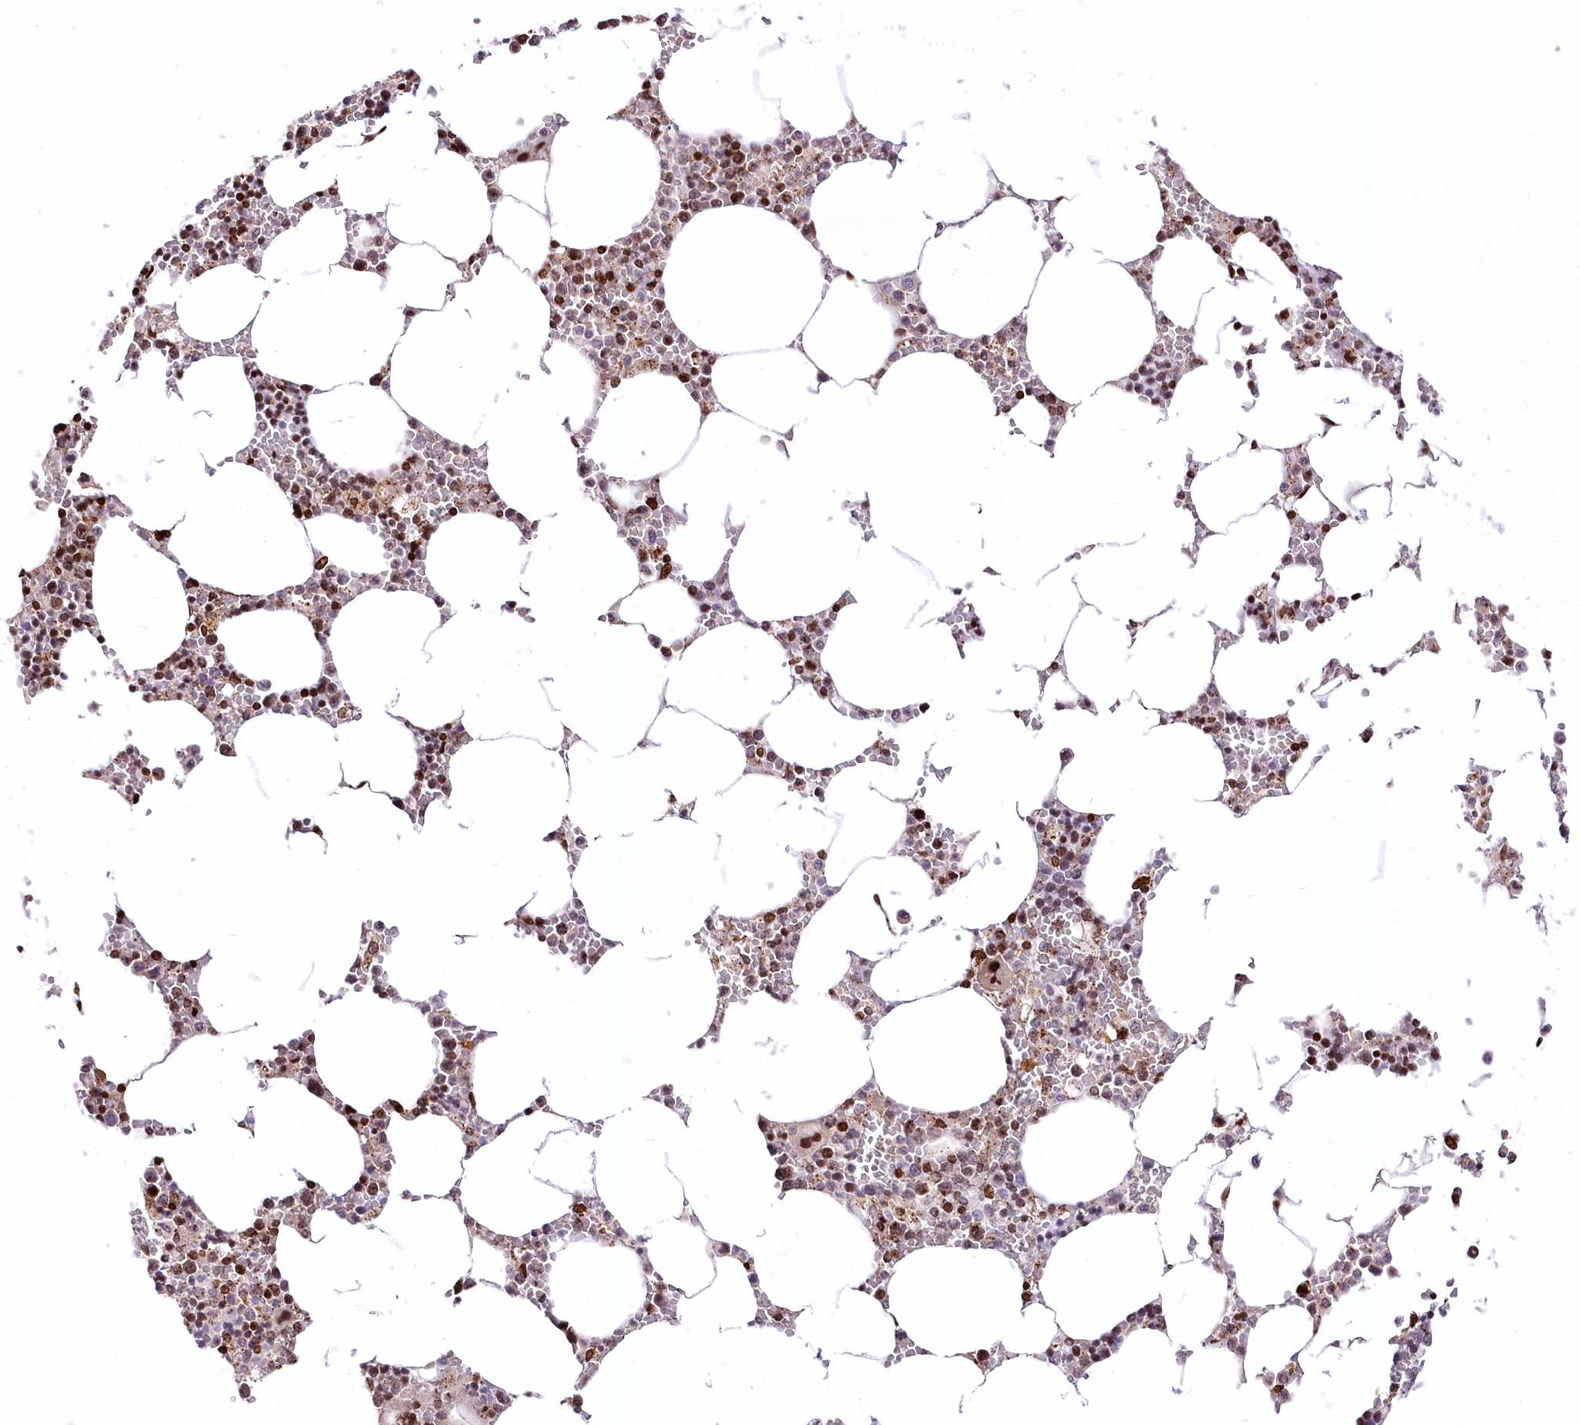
{"staining": {"intensity": "strong", "quantity": "25%-75%", "location": "nuclear"}, "tissue": "bone marrow", "cell_type": "Hematopoietic cells", "image_type": "normal", "snomed": [{"axis": "morphology", "description": "Normal tissue, NOS"}, {"axis": "topography", "description": "Bone marrow"}], "caption": "IHC of unremarkable human bone marrow reveals high levels of strong nuclear expression in approximately 25%-75% of hematopoietic cells. The staining was performed using DAB to visualize the protein expression in brown, while the nuclei were stained in blue with hematoxylin (Magnification: 20x).", "gene": "ZFYVE27", "patient": {"sex": "male", "age": 70}}